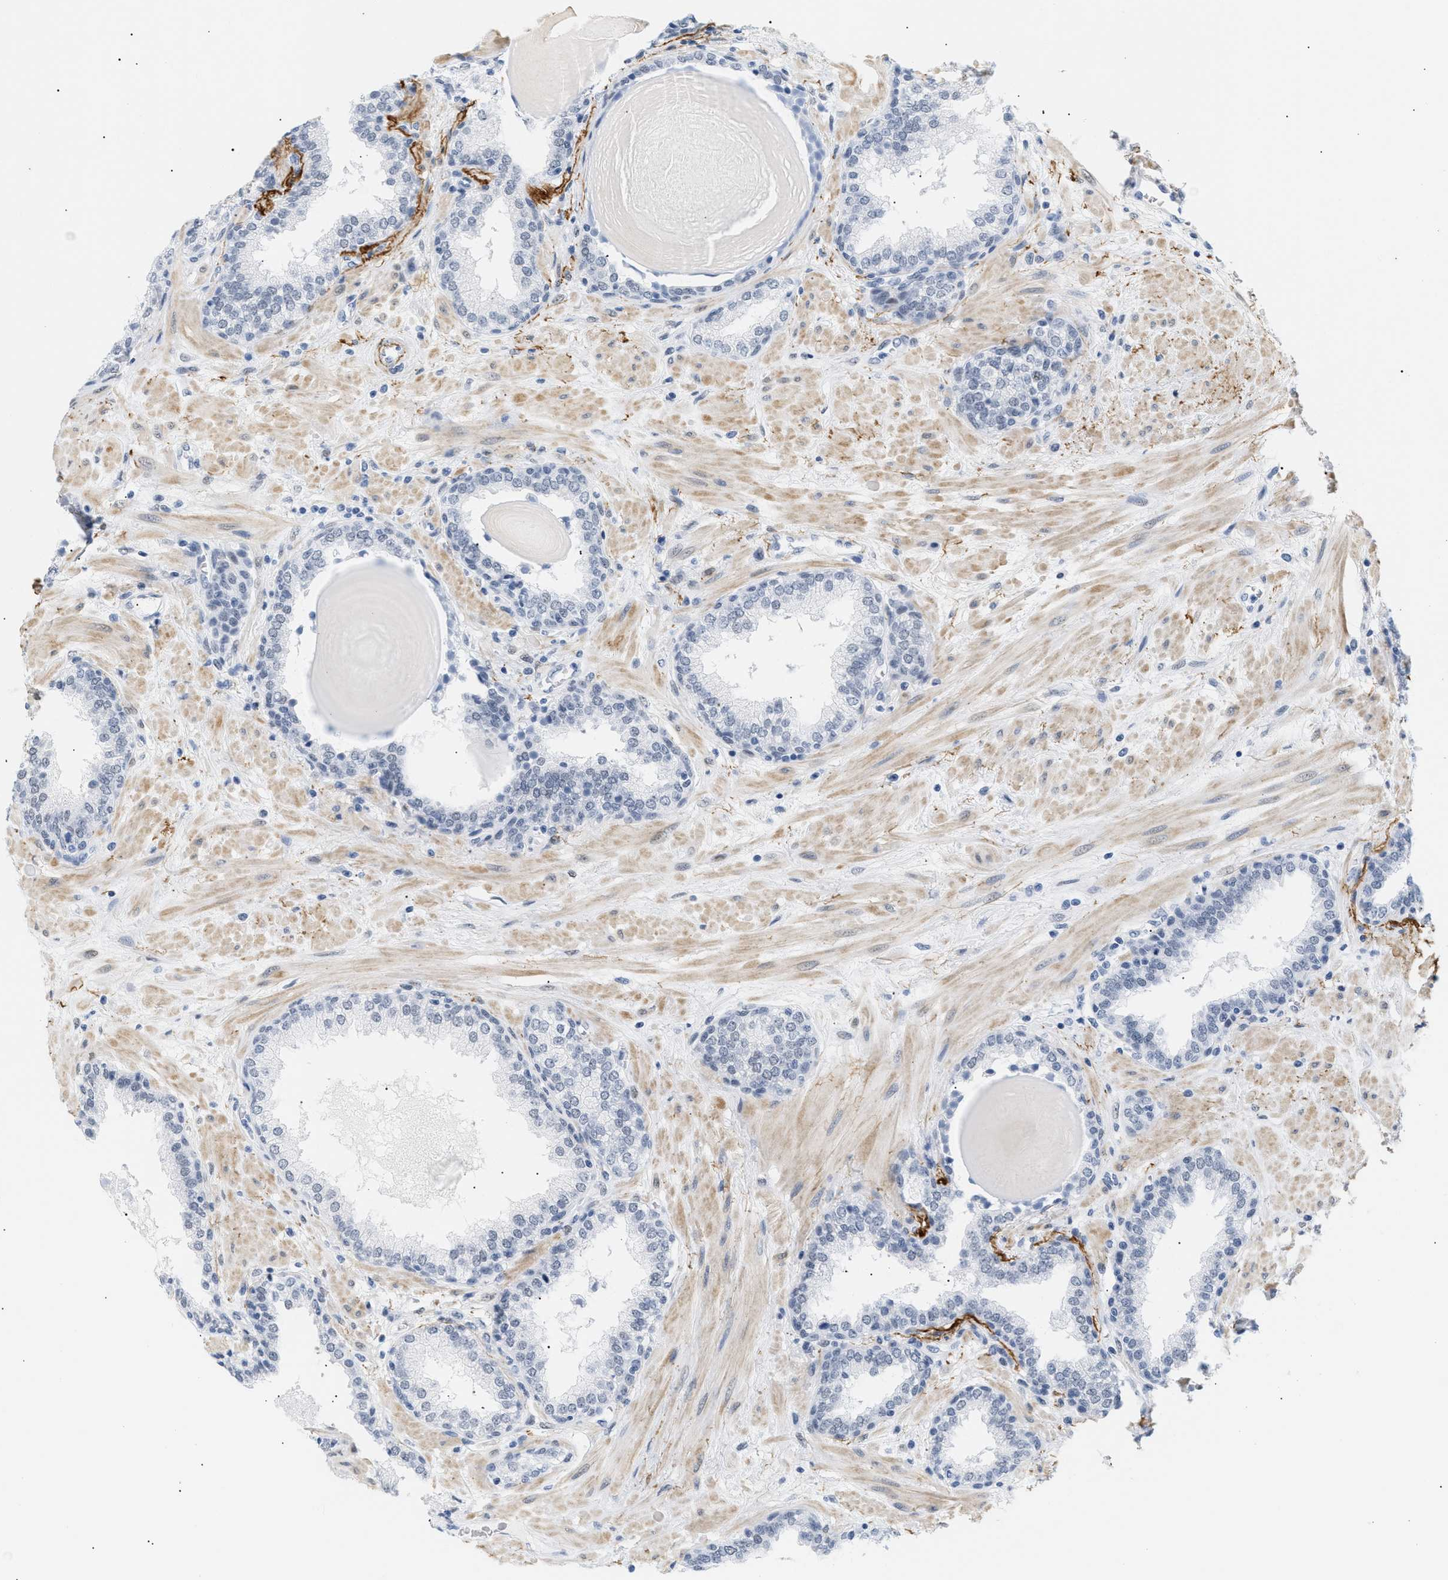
{"staining": {"intensity": "weak", "quantity": "<25%", "location": "nuclear"}, "tissue": "prostate", "cell_type": "Glandular cells", "image_type": "normal", "snomed": [{"axis": "morphology", "description": "Normal tissue, NOS"}, {"axis": "topography", "description": "Prostate"}], "caption": "High magnification brightfield microscopy of benign prostate stained with DAB (brown) and counterstained with hematoxylin (blue): glandular cells show no significant staining.", "gene": "ELN", "patient": {"sex": "male", "age": 51}}